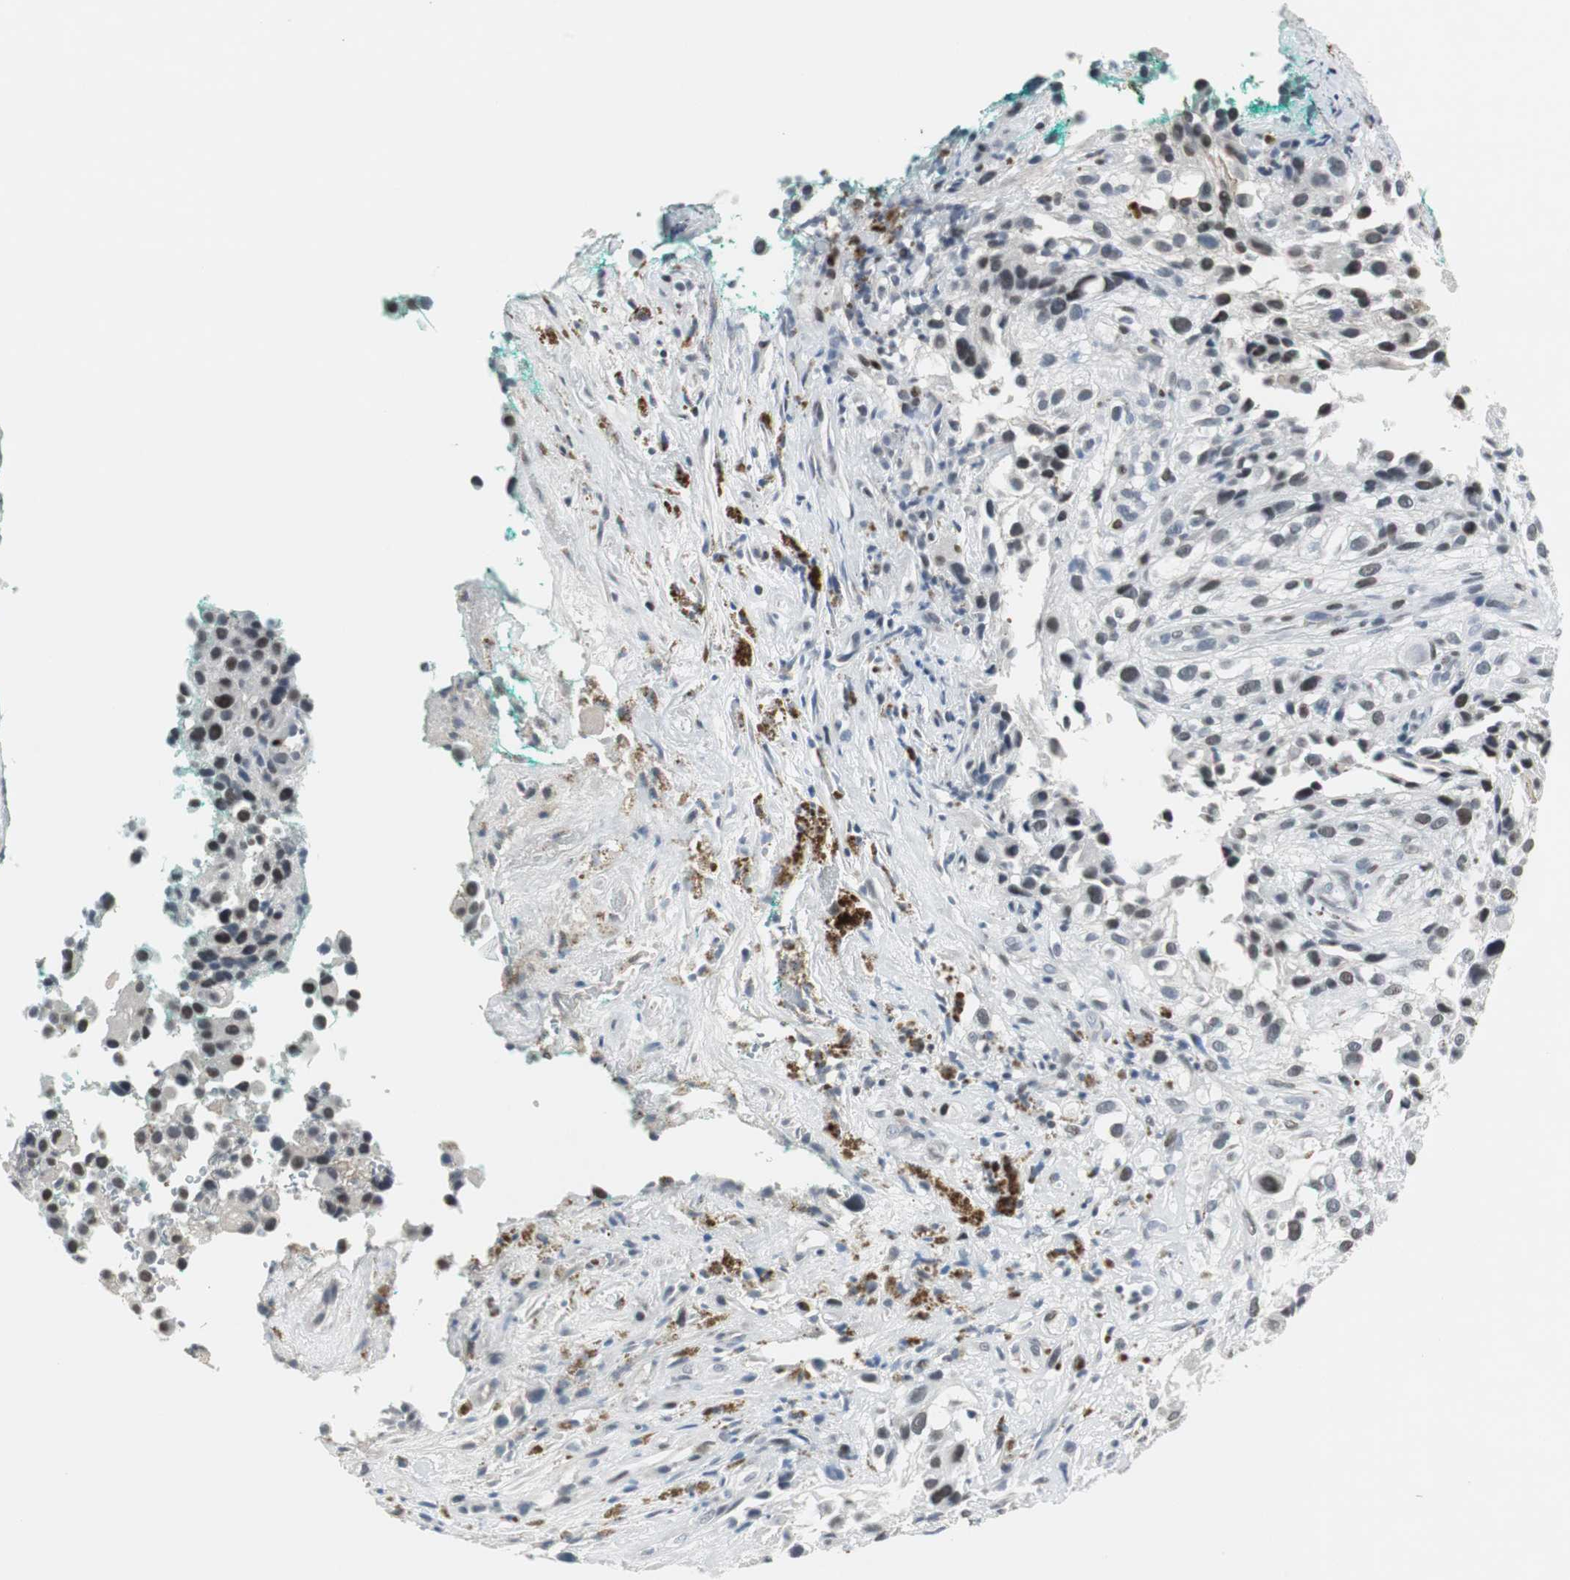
{"staining": {"intensity": "weak", "quantity": ">75%", "location": "nuclear"}, "tissue": "melanoma", "cell_type": "Tumor cells", "image_type": "cancer", "snomed": [{"axis": "morphology", "description": "Necrosis, NOS"}, {"axis": "morphology", "description": "Malignant melanoma, NOS"}, {"axis": "topography", "description": "Skin"}], "caption": "Tumor cells exhibit weak nuclear positivity in approximately >75% of cells in malignant melanoma.", "gene": "ELK1", "patient": {"sex": "female", "age": 87}}